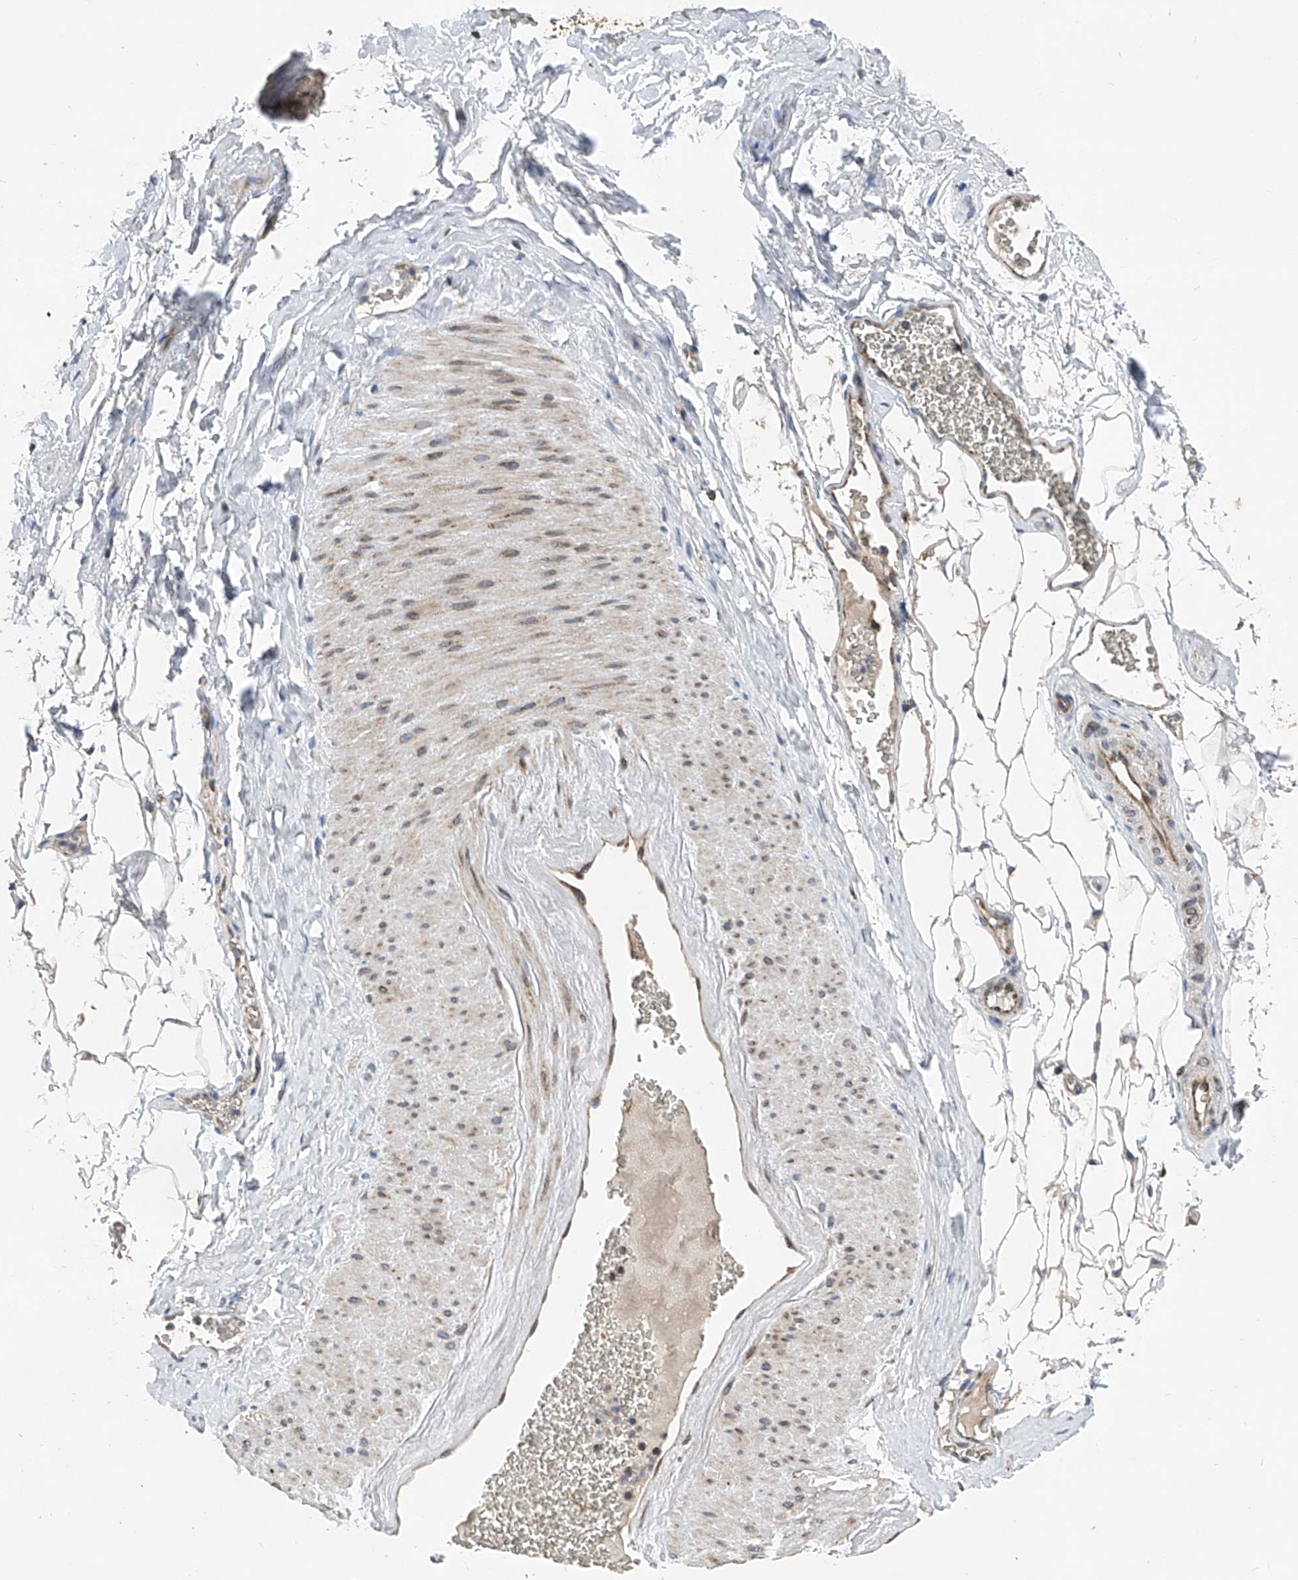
{"staining": {"intensity": "moderate", "quantity": "<25%", "location": "cytoplasmic/membranous"}, "tissue": "adipose tissue", "cell_type": "Adipocytes", "image_type": "normal", "snomed": [{"axis": "morphology", "description": "Normal tissue, NOS"}, {"axis": "morphology", "description": "Adenocarcinoma, Low grade"}, {"axis": "topography", "description": "Prostate"}, {"axis": "topography", "description": "Peripheral nerve tissue"}], "caption": "Adipose tissue stained with DAB (3,3'-diaminobenzidine) immunohistochemistry exhibits low levels of moderate cytoplasmic/membranous positivity in about <25% of adipocytes.", "gene": "BCKDHB", "patient": {"sex": "male", "age": 63}}